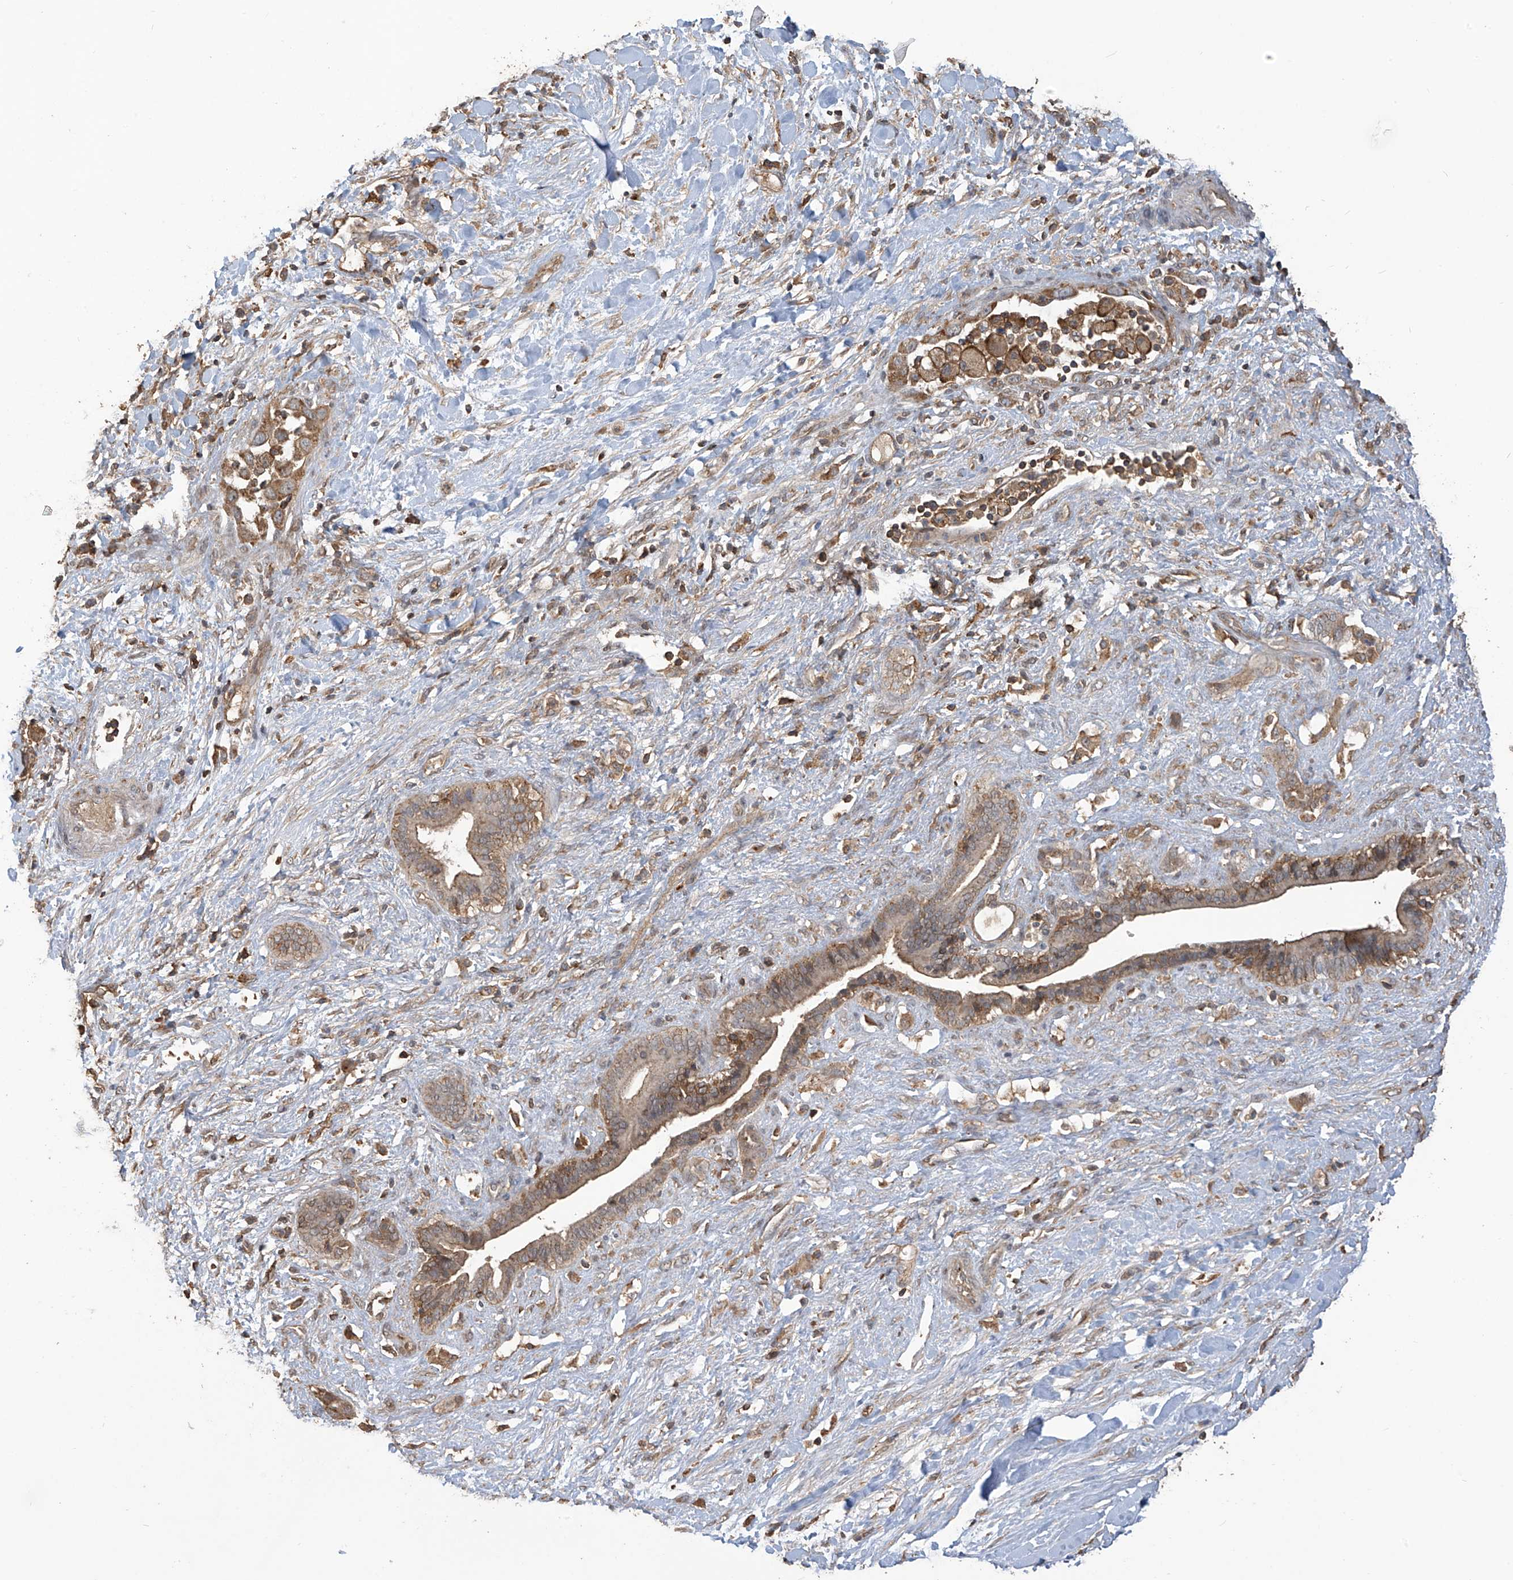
{"staining": {"intensity": "moderate", "quantity": "25%-75%", "location": "cytoplasmic/membranous"}, "tissue": "liver cancer", "cell_type": "Tumor cells", "image_type": "cancer", "snomed": [{"axis": "morphology", "description": "Cholangiocarcinoma"}, {"axis": "topography", "description": "Liver"}], "caption": "Human liver cholangiocarcinoma stained for a protein (brown) shows moderate cytoplasmic/membranous positive positivity in about 25%-75% of tumor cells.", "gene": "COX10", "patient": {"sex": "female", "age": 52}}